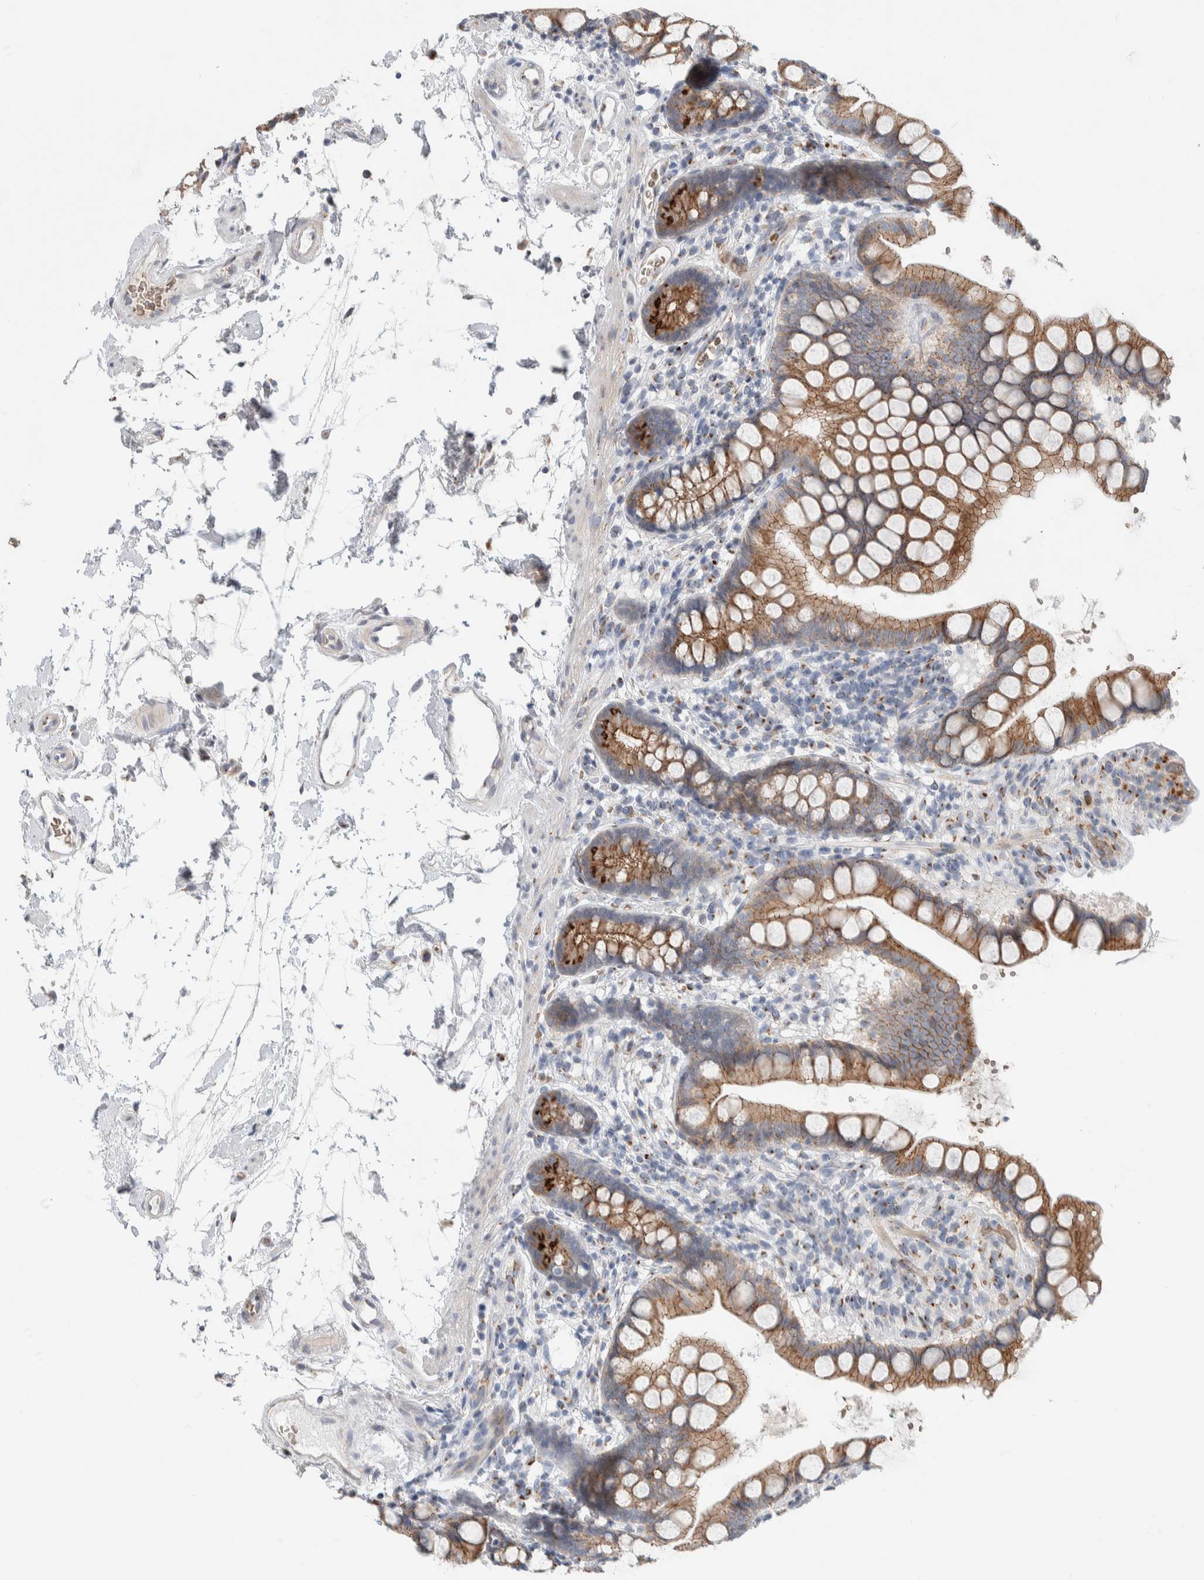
{"staining": {"intensity": "moderate", "quantity": ">75%", "location": "cytoplasmic/membranous"}, "tissue": "small intestine", "cell_type": "Glandular cells", "image_type": "normal", "snomed": [{"axis": "morphology", "description": "Normal tissue, NOS"}, {"axis": "topography", "description": "Small intestine"}], "caption": "Protein expression analysis of benign human small intestine reveals moderate cytoplasmic/membranous staining in approximately >75% of glandular cells.", "gene": "SLC38A10", "patient": {"sex": "female", "age": 84}}